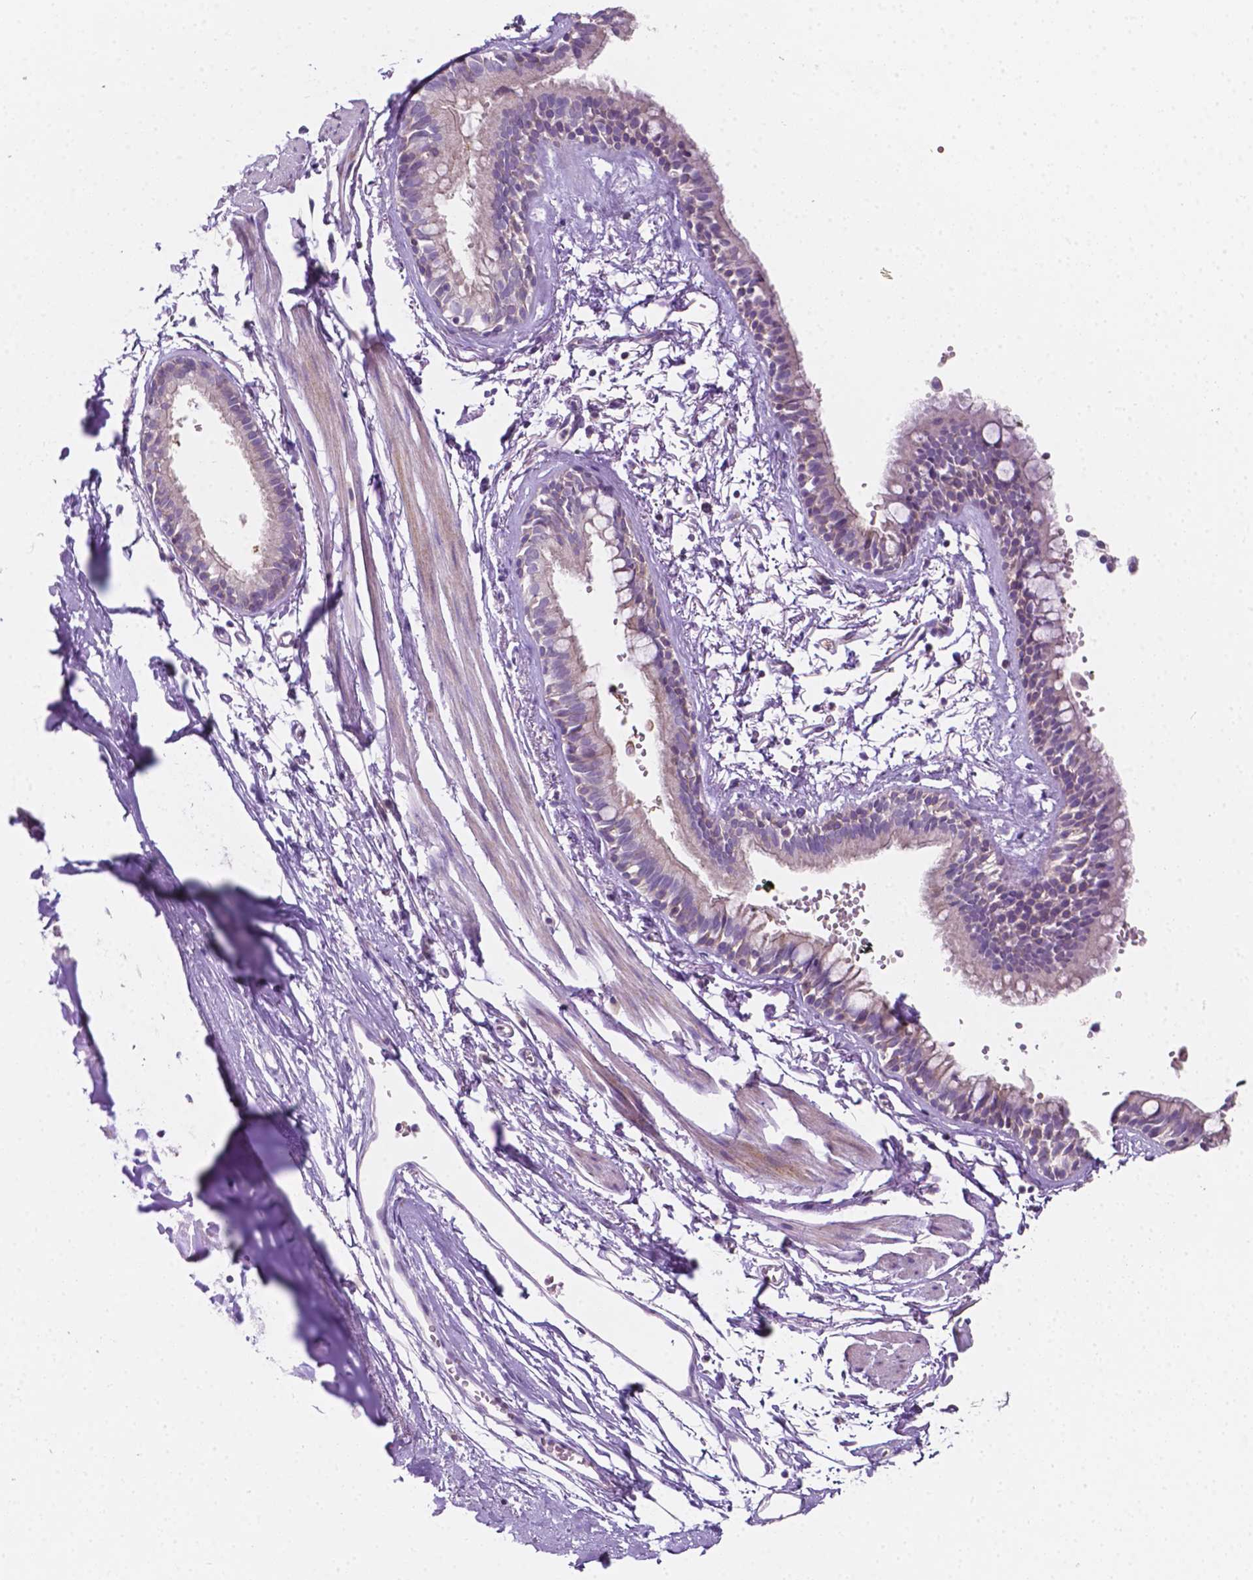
{"staining": {"intensity": "weak", "quantity": "<25%", "location": "cytoplasmic/membranous"}, "tissue": "bronchus", "cell_type": "Respiratory epithelial cells", "image_type": "normal", "snomed": [{"axis": "morphology", "description": "Normal tissue, NOS"}, {"axis": "topography", "description": "Cartilage tissue"}, {"axis": "topography", "description": "Bronchus"}], "caption": "The photomicrograph reveals no significant positivity in respiratory epithelial cells of bronchus.", "gene": "EGFR", "patient": {"sex": "female", "age": 59}}